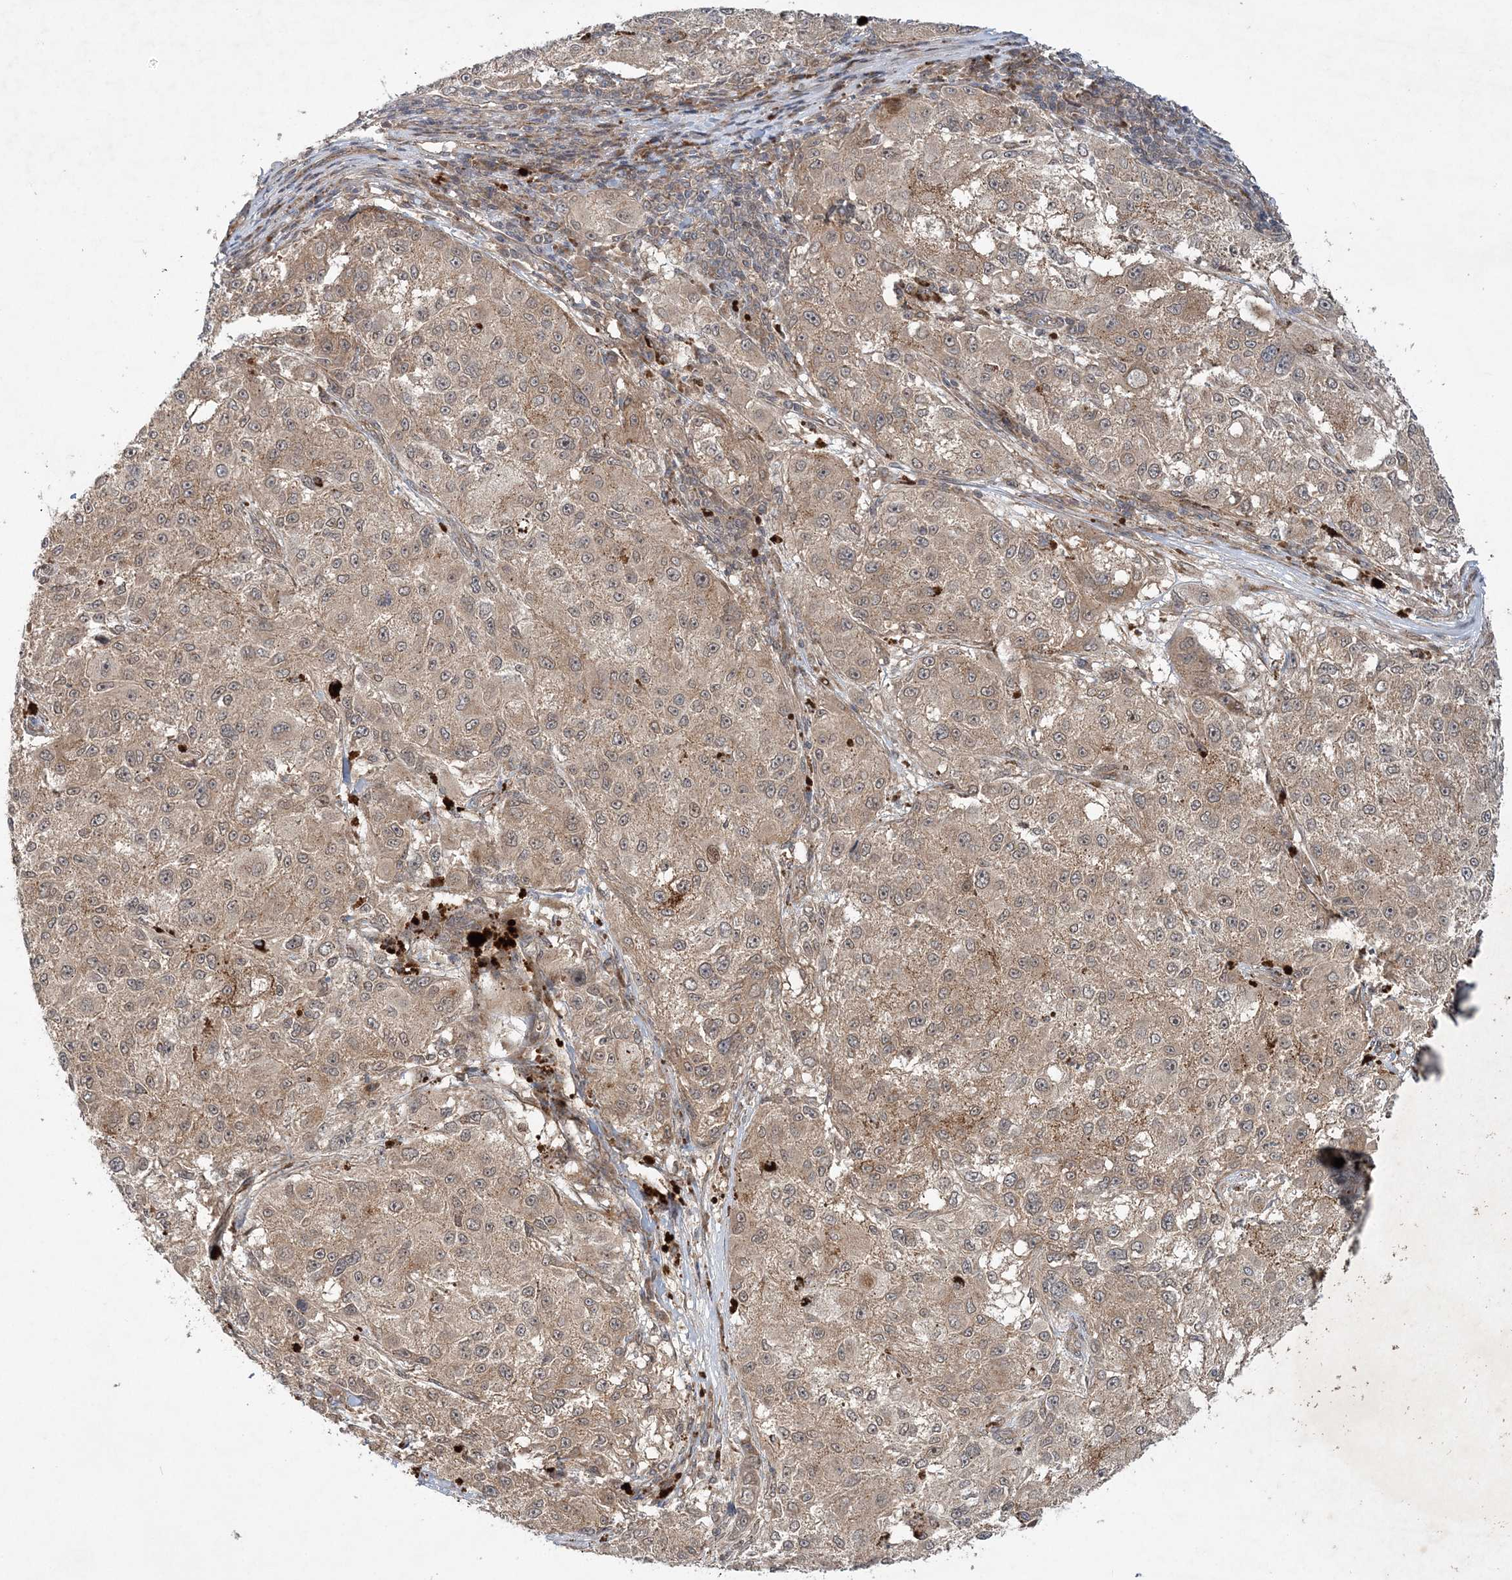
{"staining": {"intensity": "weak", "quantity": ">75%", "location": "cytoplasmic/membranous"}, "tissue": "melanoma", "cell_type": "Tumor cells", "image_type": "cancer", "snomed": [{"axis": "morphology", "description": "Necrosis, NOS"}, {"axis": "morphology", "description": "Malignant melanoma, NOS"}, {"axis": "topography", "description": "Skin"}], "caption": "Melanoma stained with a brown dye demonstrates weak cytoplasmic/membranous positive staining in approximately >75% of tumor cells.", "gene": "UBTD2", "patient": {"sex": "female", "age": 87}}